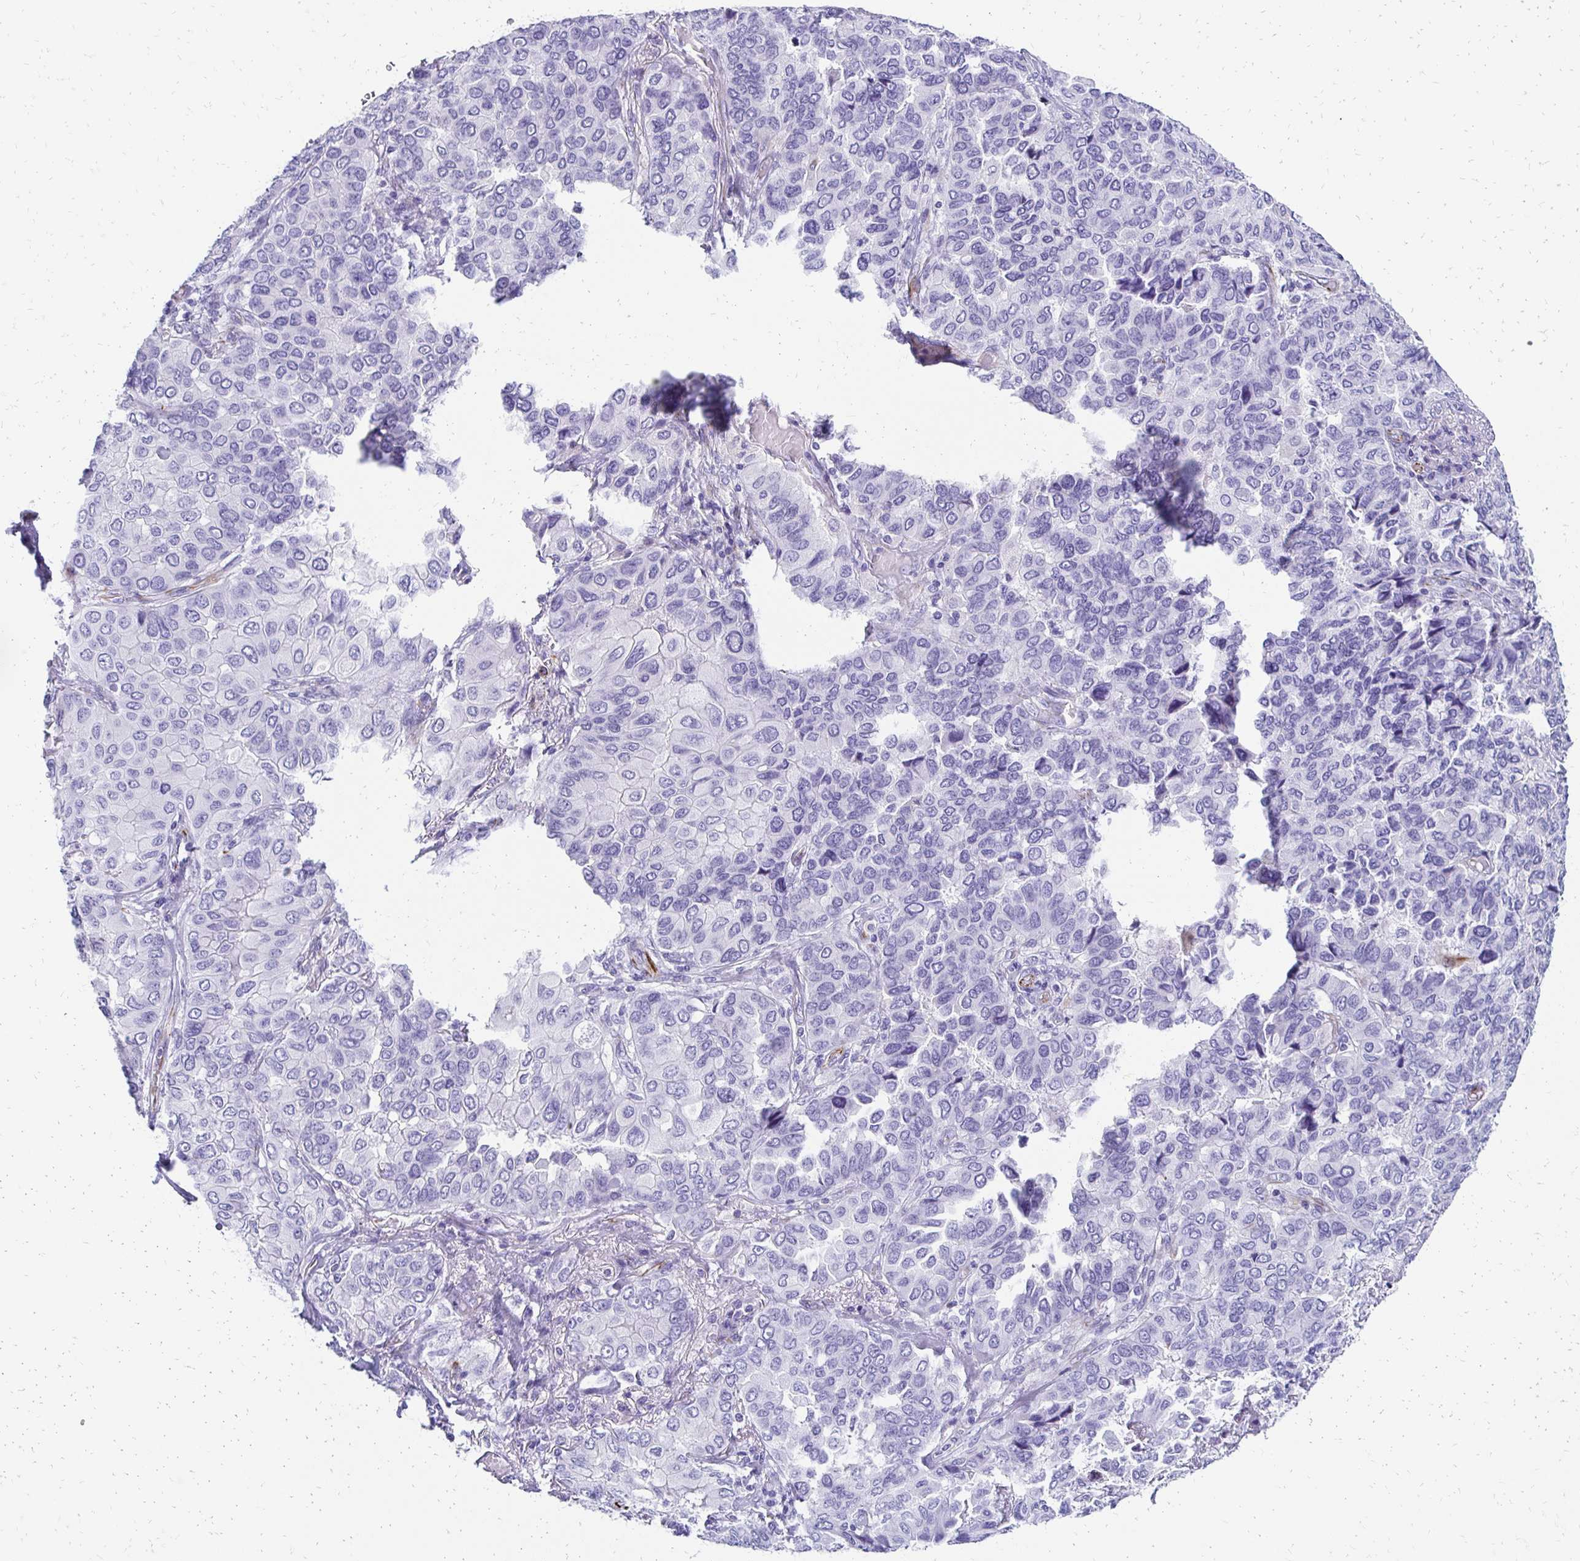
{"staining": {"intensity": "negative", "quantity": "none", "location": "none"}, "tissue": "lung cancer", "cell_type": "Tumor cells", "image_type": "cancer", "snomed": [{"axis": "morphology", "description": "Aneuploidy"}, {"axis": "morphology", "description": "Adenocarcinoma, NOS"}, {"axis": "morphology", "description": "Adenocarcinoma, metastatic, NOS"}, {"axis": "topography", "description": "Lymph node"}, {"axis": "topography", "description": "Lung"}], "caption": "Micrograph shows no significant protein positivity in tumor cells of lung cancer (metastatic adenocarcinoma). (DAB immunohistochemistry visualized using brightfield microscopy, high magnification).", "gene": "TMEM54", "patient": {"sex": "female", "age": 48}}